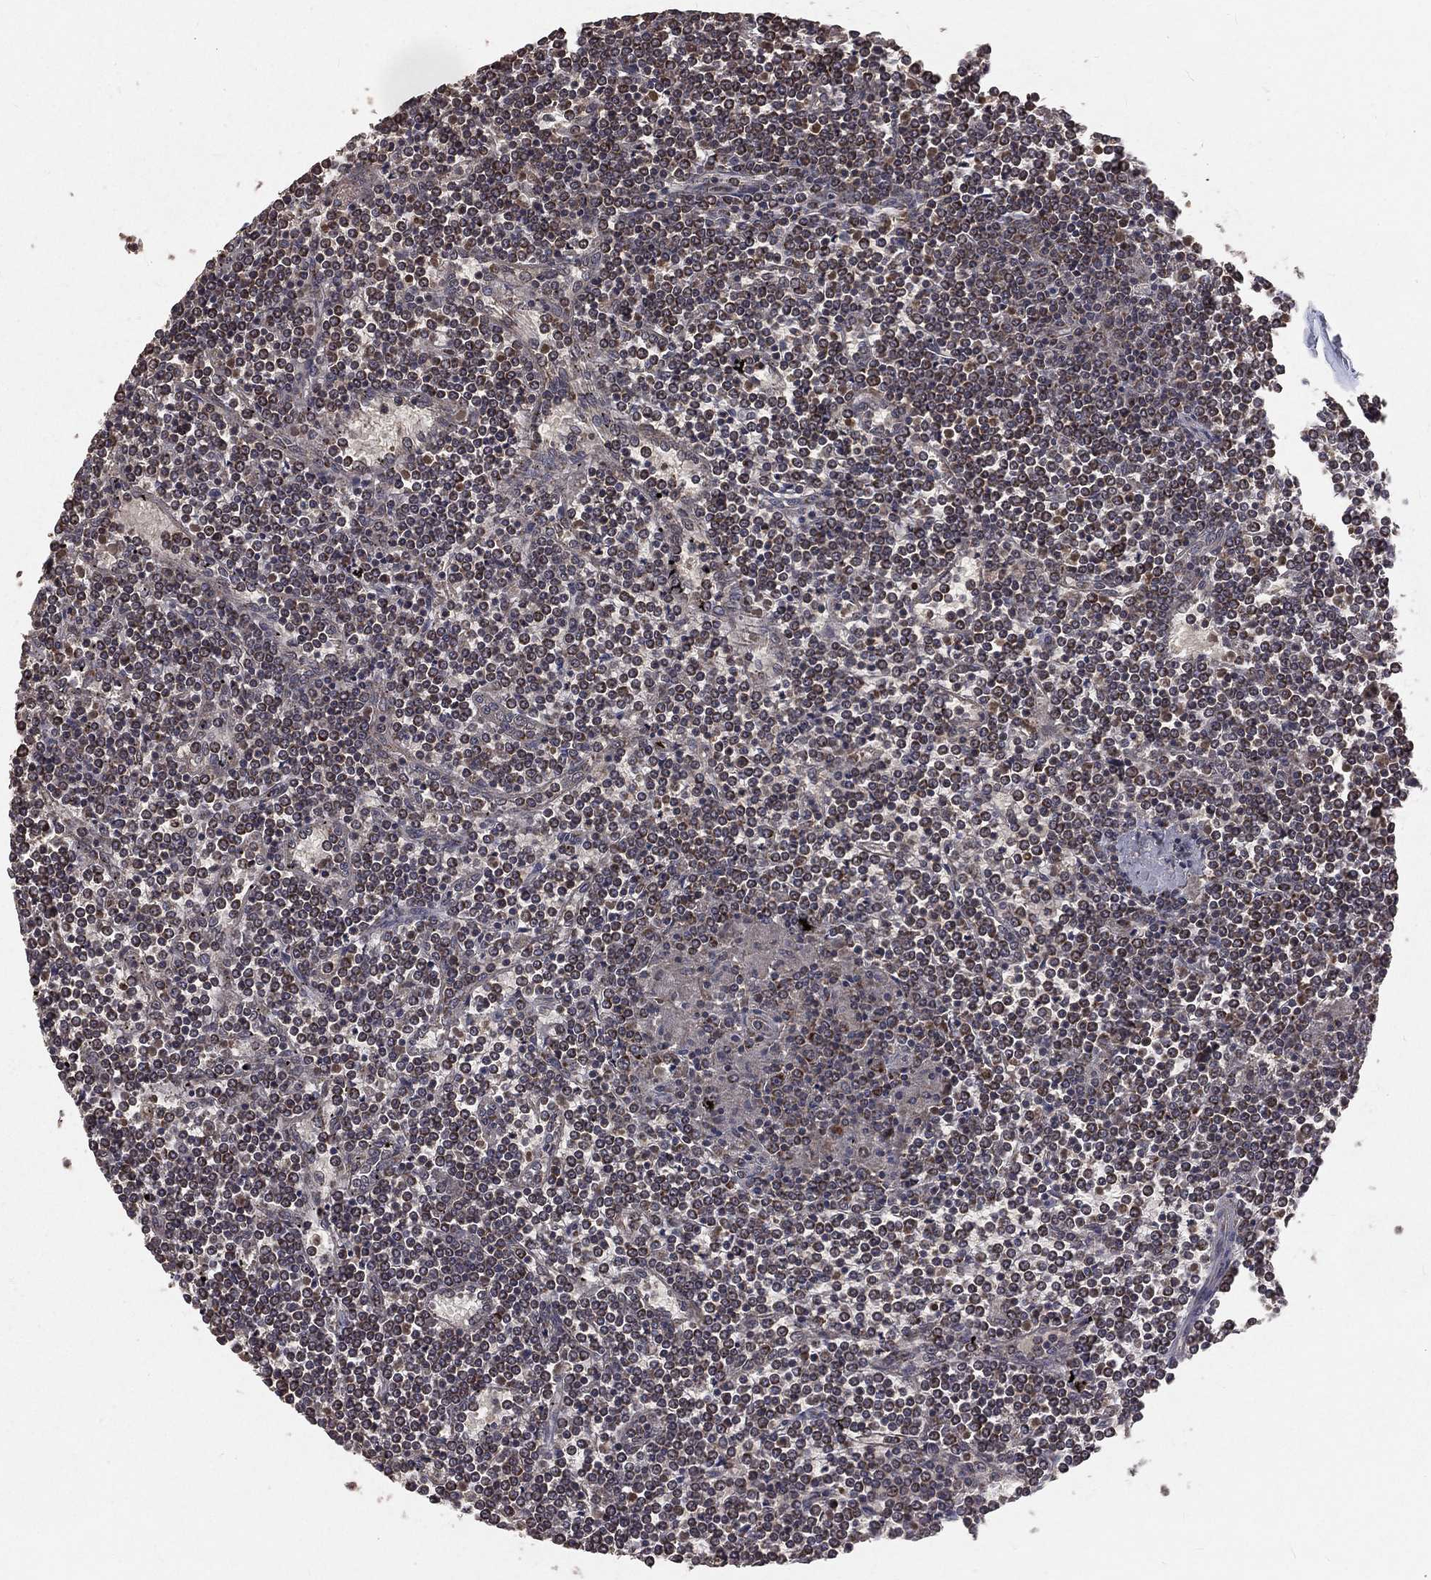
{"staining": {"intensity": "weak", "quantity": "<25%", "location": "cytoplasmic/membranous"}, "tissue": "lymphoma", "cell_type": "Tumor cells", "image_type": "cancer", "snomed": [{"axis": "morphology", "description": "Malignant lymphoma, non-Hodgkin's type, Low grade"}, {"axis": "topography", "description": "Spleen"}], "caption": "DAB immunohistochemical staining of malignant lymphoma, non-Hodgkin's type (low-grade) shows no significant staining in tumor cells.", "gene": "MRPL46", "patient": {"sex": "female", "age": 19}}